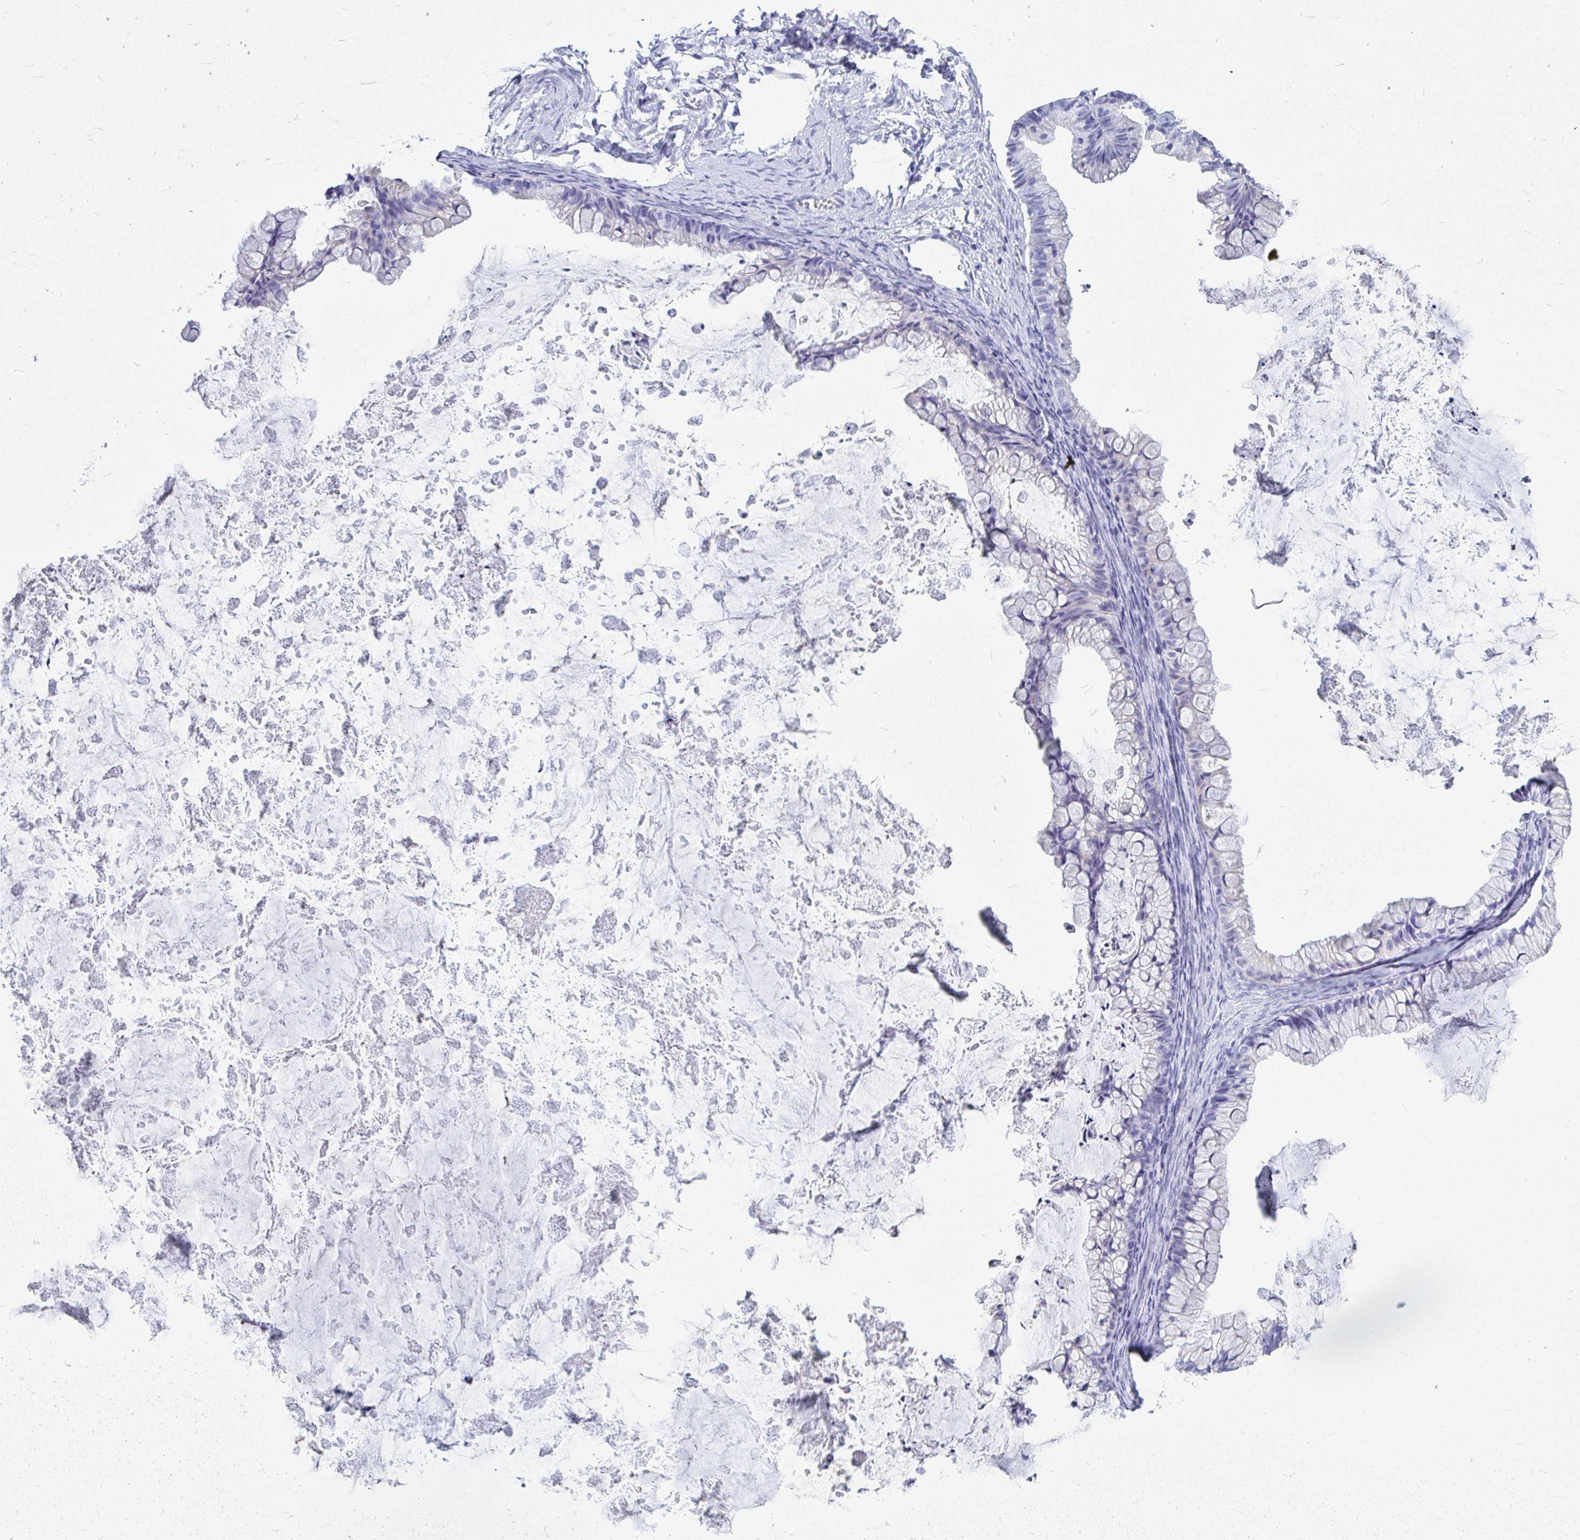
{"staining": {"intensity": "negative", "quantity": "none", "location": "none"}, "tissue": "ovarian cancer", "cell_type": "Tumor cells", "image_type": "cancer", "snomed": [{"axis": "morphology", "description": "Cystadenocarcinoma, mucinous, NOS"}, {"axis": "topography", "description": "Ovary"}], "caption": "Tumor cells show no significant staining in ovarian cancer (mucinous cystadenocarcinoma).", "gene": "OR5J2", "patient": {"sex": "female", "age": 35}}